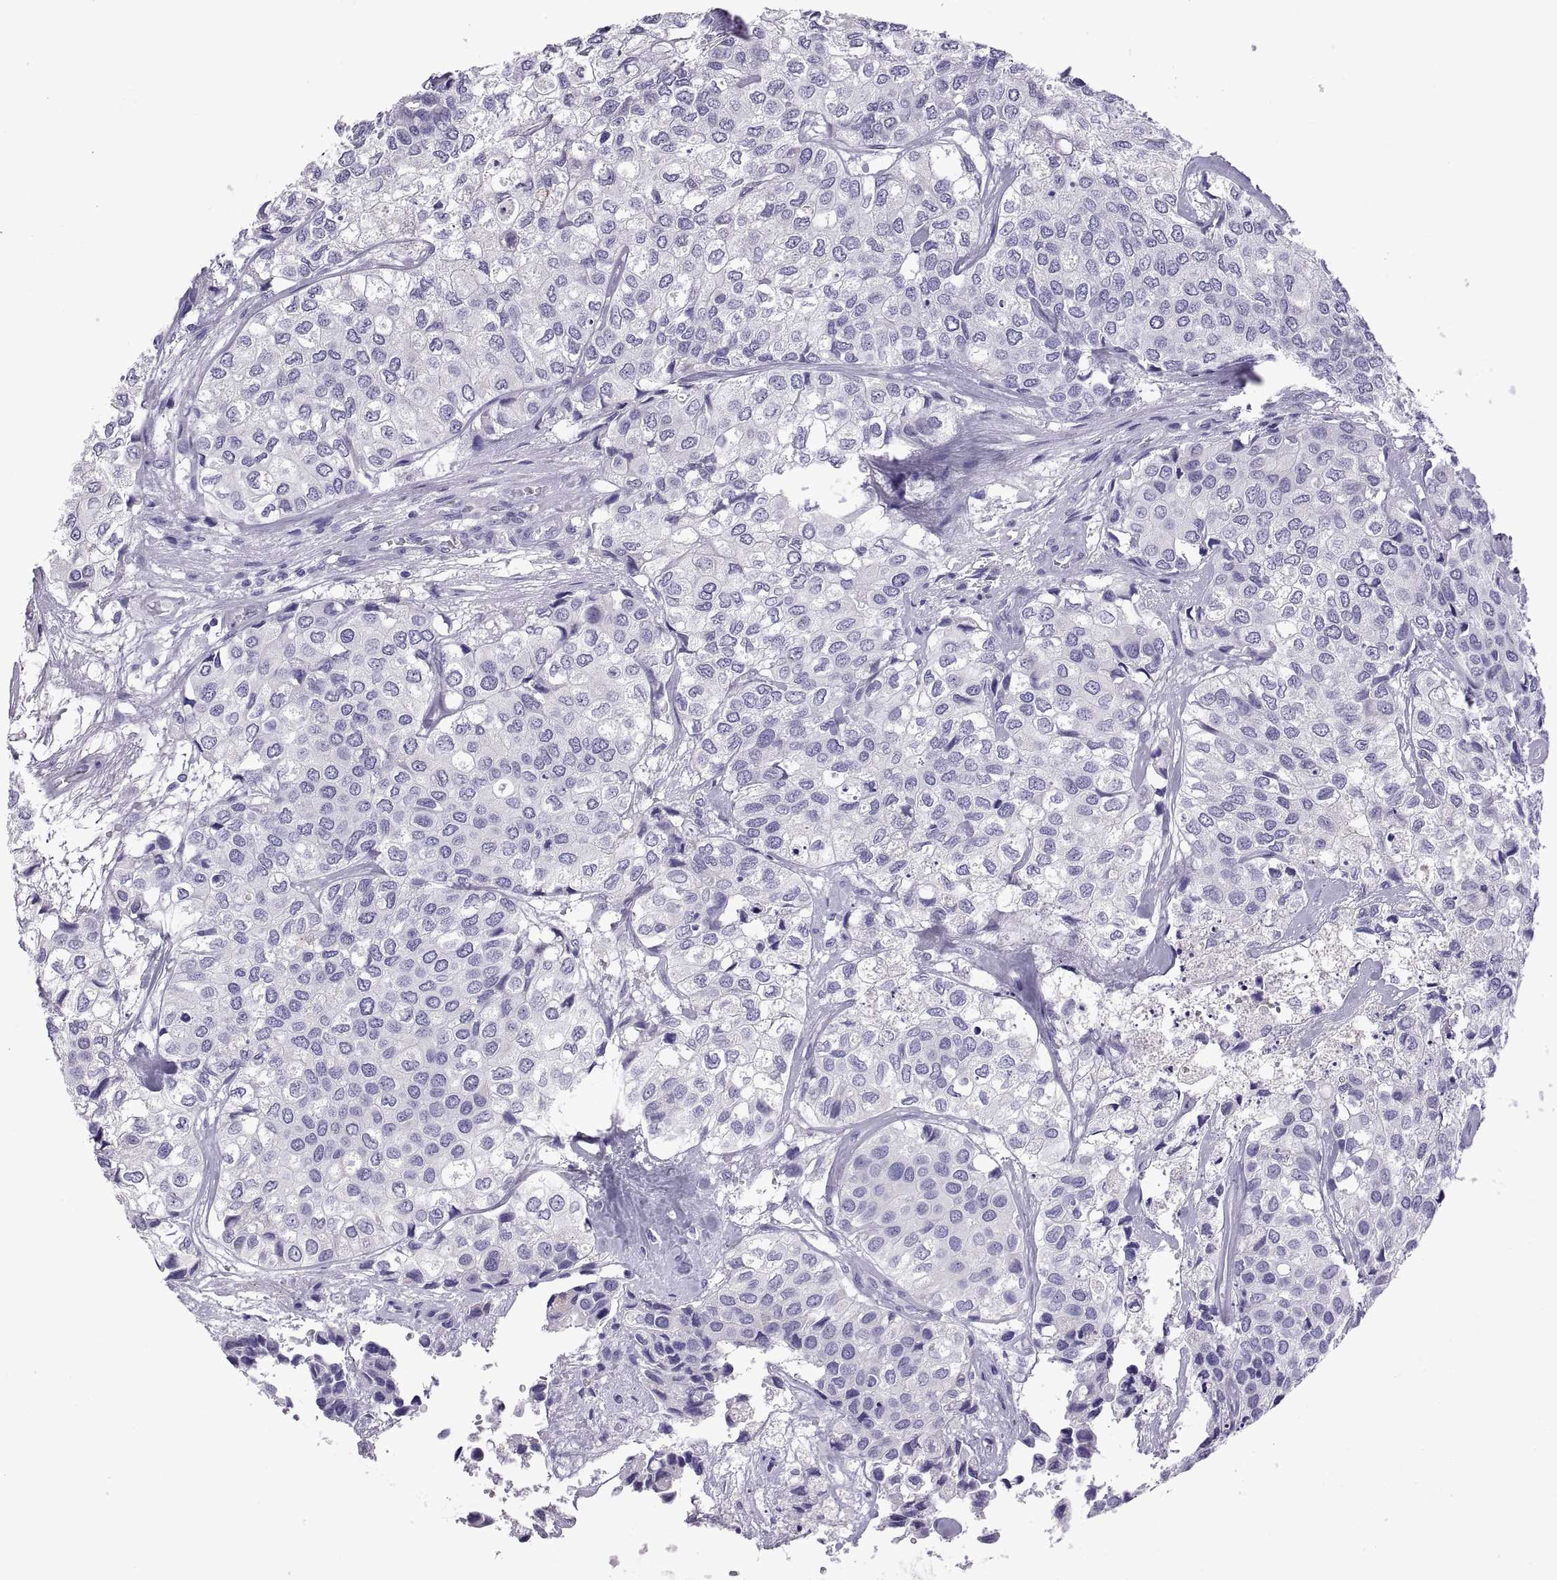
{"staining": {"intensity": "negative", "quantity": "none", "location": "none"}, "tissue": "urothelial cancer", "cell_type": "Tumor cells", "image_type": "cancer", "snomed": [{"axis": "morphology", "description": "Urothelial carcinoma, High grade"}, {"axis": "topography", "description": "Urinary bladder"}], "caption": "High power microscopy histopathology image of an immunohistochemistry (IHC) image of high-grade urothelial carcinoma, revealing no significant positivity in tumor cells.", "gene": "SPDYE1", "patient": {"sex": "male", "age": 73}}